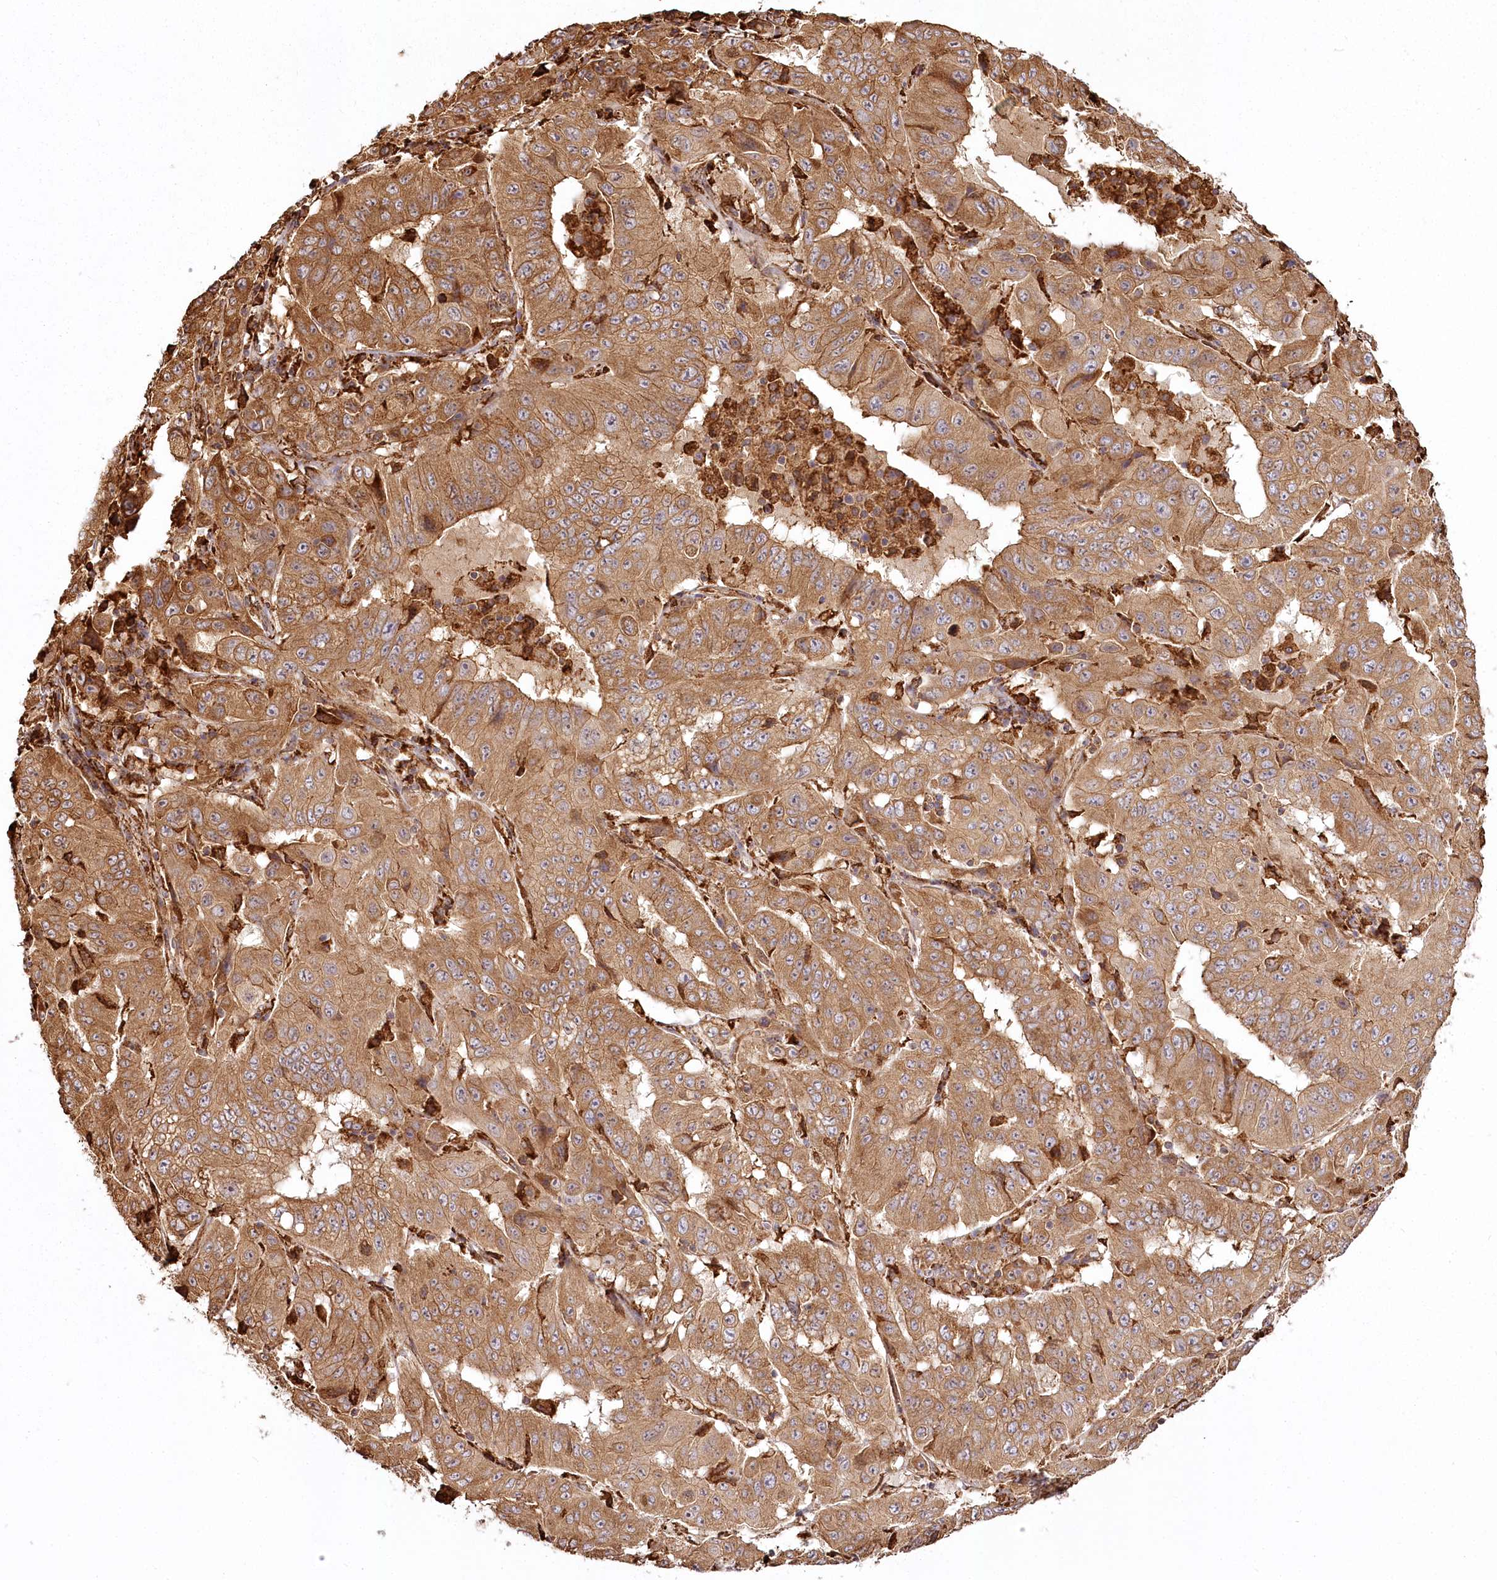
{"staining": {"intensity": "moderate", "quantity": ">75%", "location": "cytoplasmic/membranous"}, "tissue": "pancreatic cancer", "cell_type": "Tumor cells", "image_type": "cancer", "snomed": [{"axis": "morphology", "description": "Adenocarcinoma, NOS"}, {"axis": "topography", "description": "Pancreas"}], "caption": "Immunohistochemical staining of human pancreatic cancer (adenocarcinoma) demonstrates medium levels of moderate cytoplasmic/membranous protein positivity in approximately >75% of tumor cells.", "gene": "FAM13A", "patient": {"sex": "male", "age": 63}}